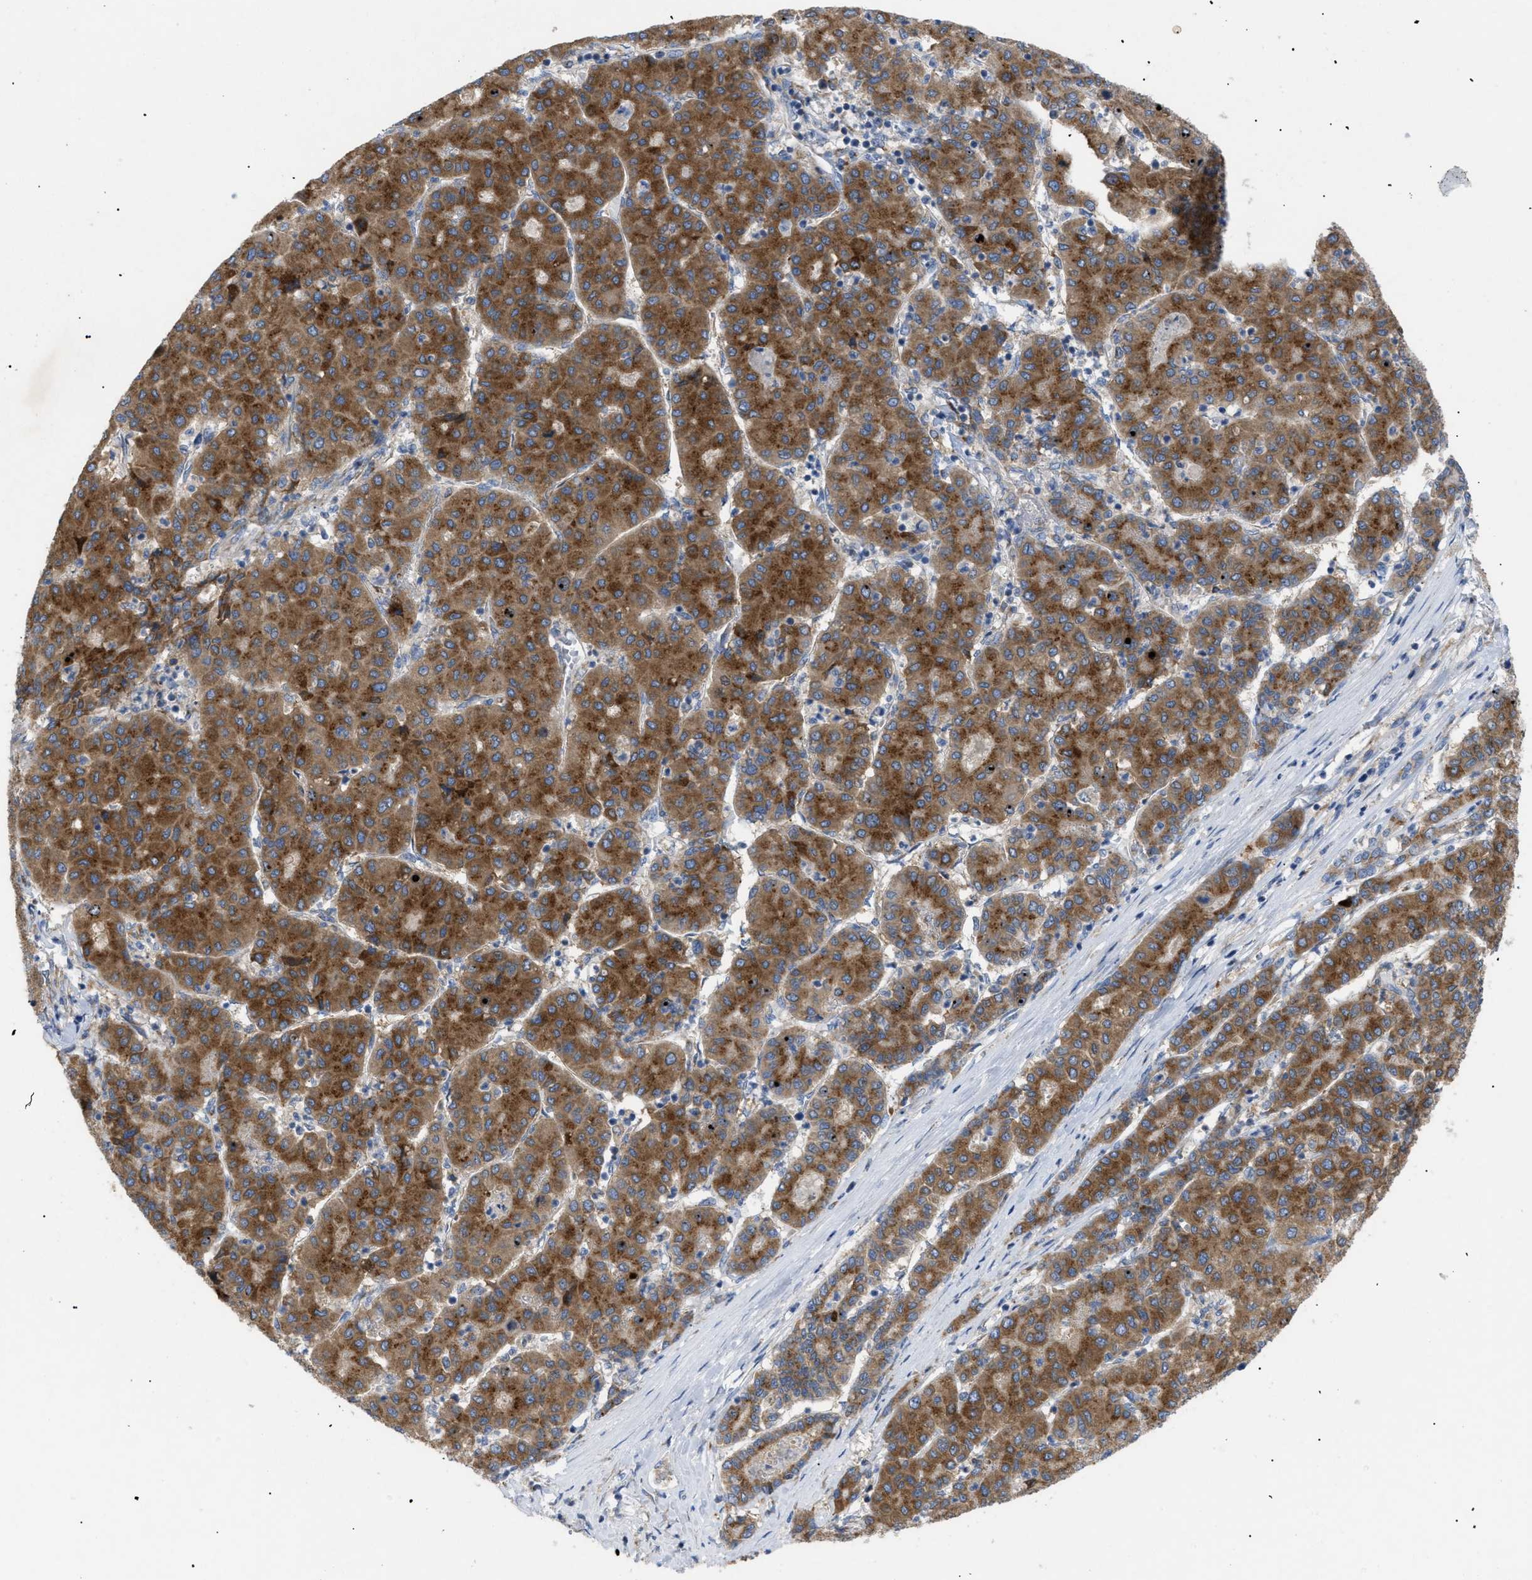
{"staining": {"intensity": "strong", "quantity": ">75%", "location": "cytoplasmic/membranous"}, "tissue": "liver cancer", "cell_type": "Tumor cells", "image_type": "cancer", "snomed": [{"axis": "morphology", "description": "Carcinoma, Hepatocellular, NOS"}, {"axis": "topography", "description": "Liver"}], "caption": "Tumor cells exhibit strong cytoplasmic/membranous expression in approximately >75% of cells in hepatocellular carcinoma (liver). (DAB (3,3'-diaminobenzidine) IHC with brightfield microscopy, high magnification).", "gene": "SLC50A1", "patient": {"sex": "male", "age": 65}}